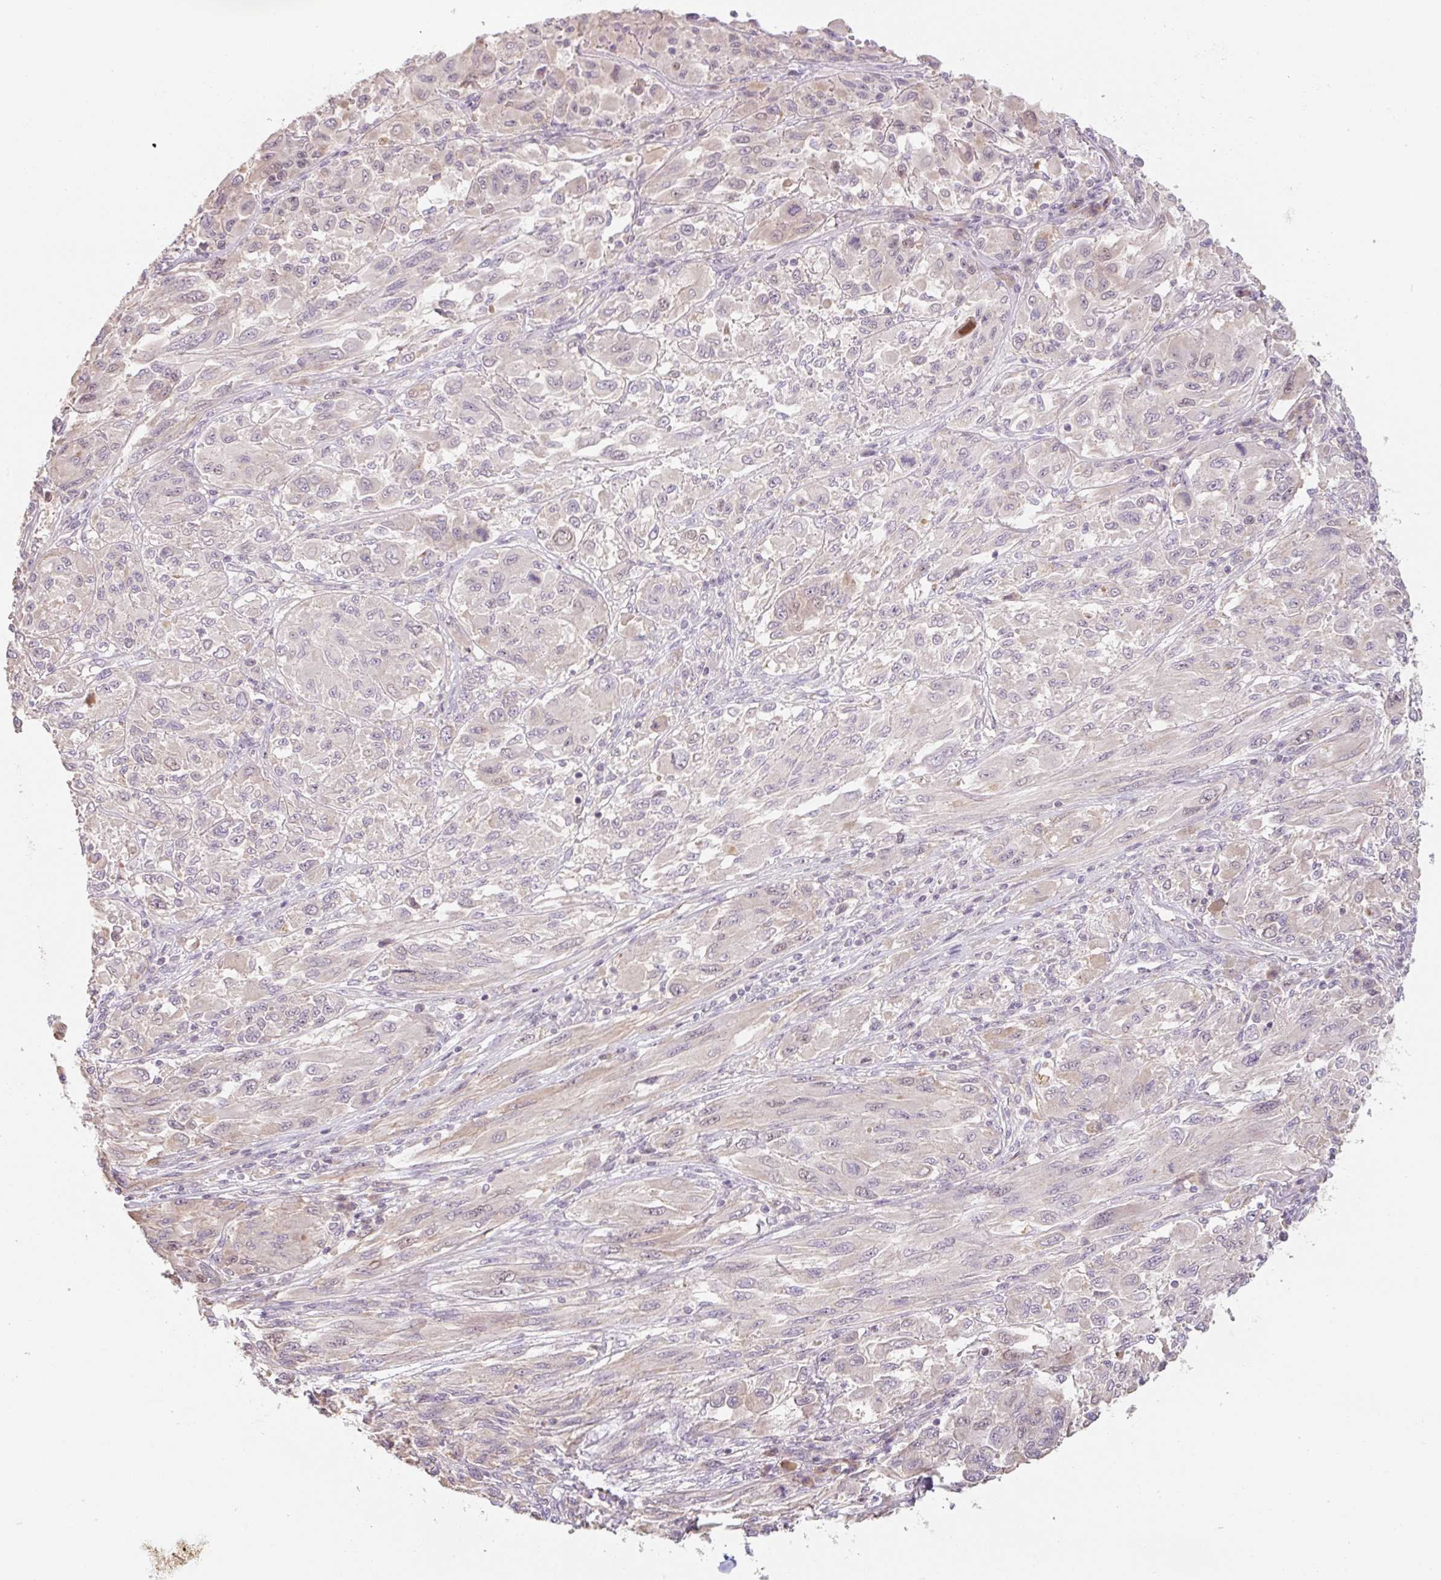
{"staining": {"intensity": "negative", "quantity": "none", "location": "none"}, "tissue": "melanoma", "cell_type": "Tumor cells", "image_type": "cancer", "snomed": [{"axis": "morphology", "description": "Malignant melanoma, NOS"}, {"axis": "topography", "description": "Skin"}], "caption": "DAB immunohistochemical staining of malignant melanoma displays no significant staining in tumor cells. Brightfield microscopy of immunohistochemistry stained with DAB (brown) and hematoxylin (blue), captured at high magnification.", "gene": "MIA2", "patient": {"sex": "female", "age": 91}}